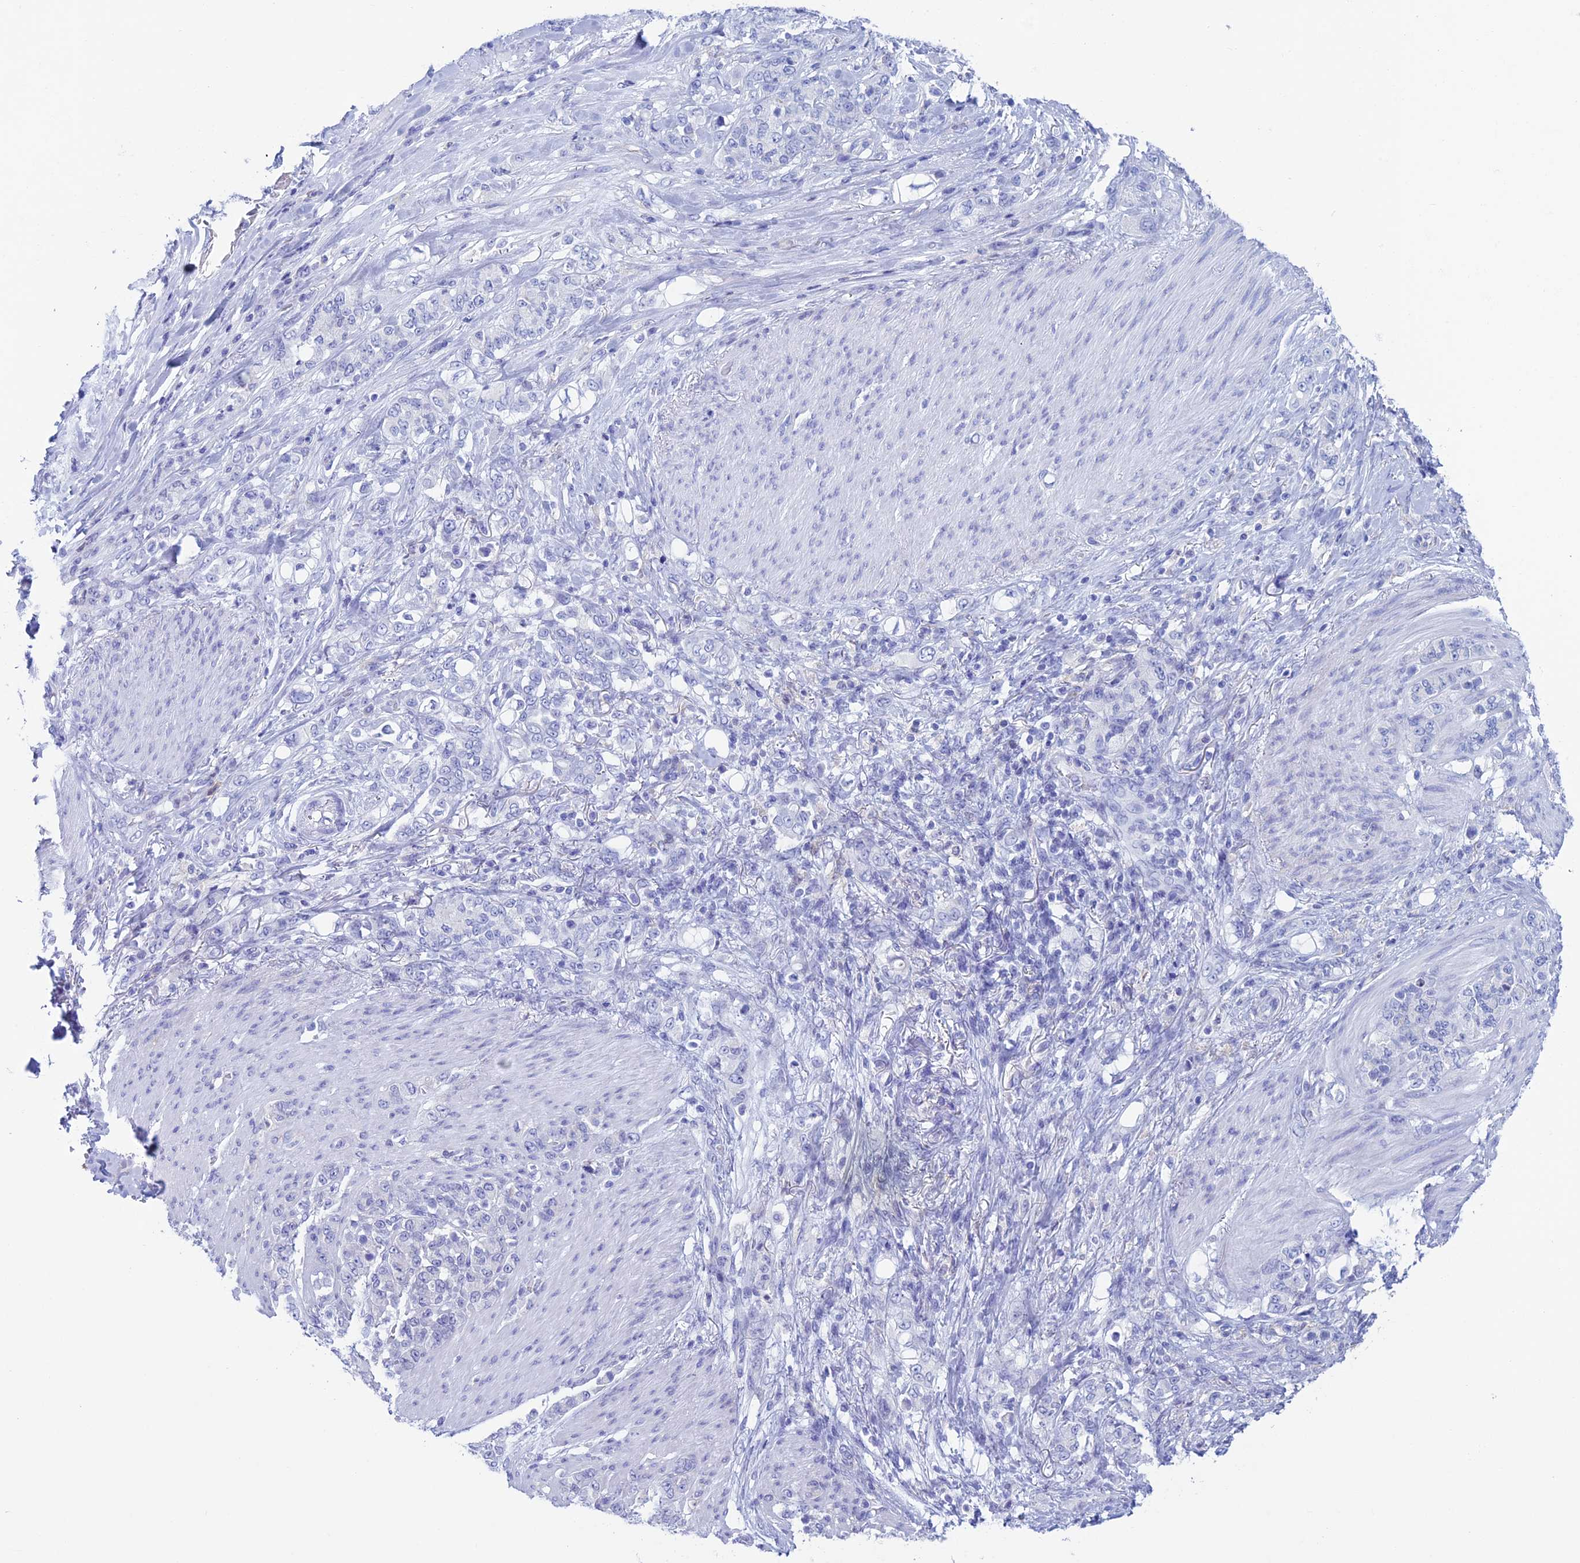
{"staining": {"intensity": "negative", "quantity": "none", "location": "none"}, "tissue": "stomach cancer", "cell_type": "Tumor cells", "image_type": "cancer", "snomed": [{"axis": "morphology", "description": "Adenocarcinoma, NOS"}, {"axis": "topography", "description": "Stomach"}], "caption": "IHC image of human stomach adenocarcinoma stained for a protein (brown), which displays no staining in tumor cells.", "gene": "KCNK17", "patient": {"sex": "female", "age": 79}}